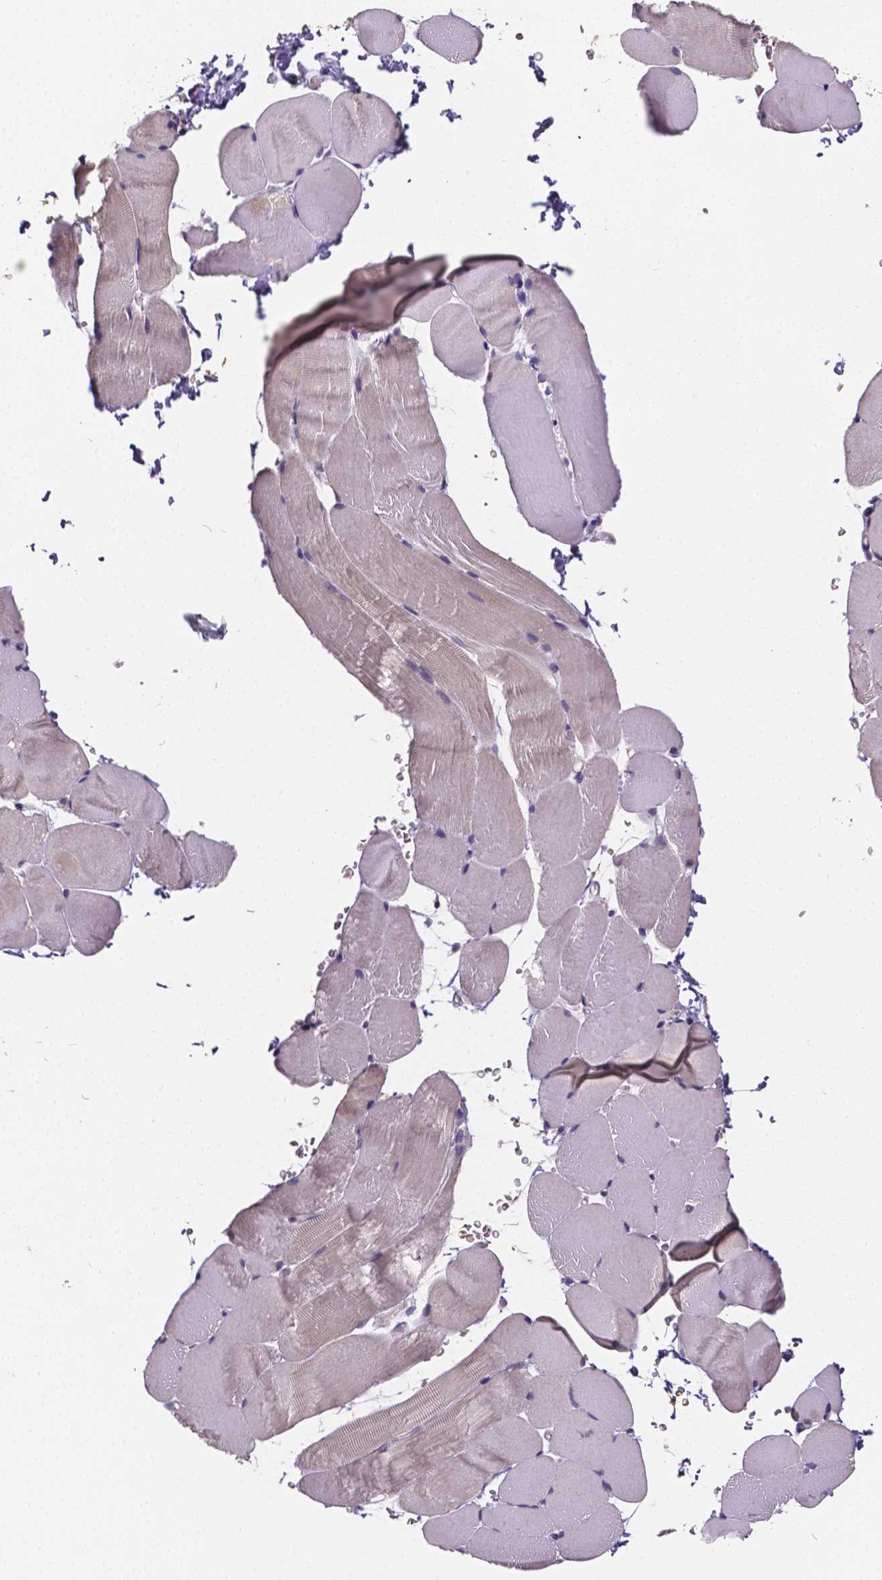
{"staining": {"intensity": "negative", "quantity": "none", "location": "none"}, "tissue": "skeletal muscle", "cell_type": "Myocytes", "image_type": "normal", "snomed": [{"axis": "morphology", "description": "Normal tissue, NOS"}, {"axis": "topography", "description": "Skeletal muscle"}], "caption": "IHC micrograph of benign skeletal muscle: skeletal muscle stained with DAB reveals no significant protein positivity in myocytes.", "gene": "CTNNA2", "patient": {"sex": "female", "age": 37}}